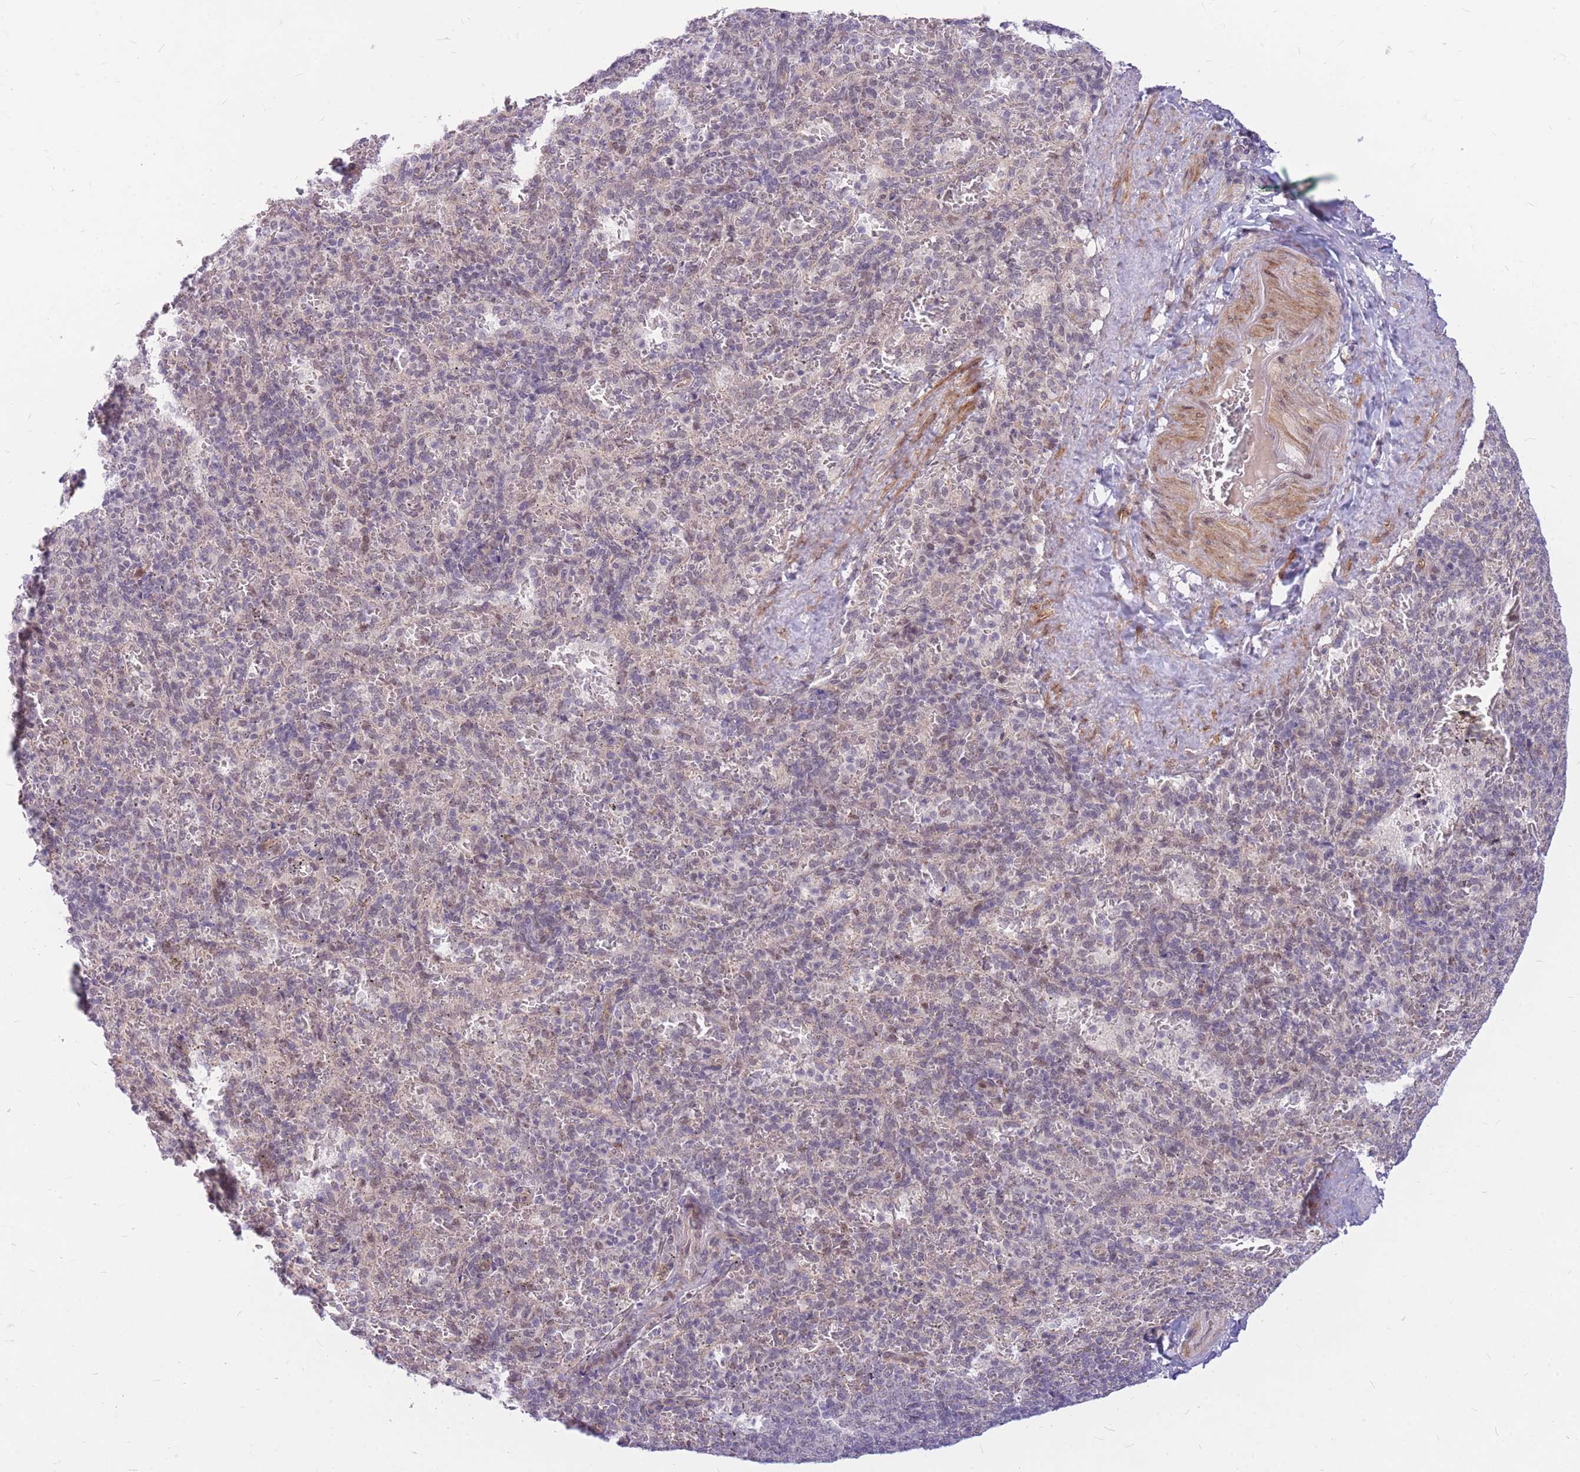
{"staining": {"intensity": "negative", "quantity": "none", "location": "none"}, "tissue": "spleen", "cell_type": "Cells in red pulp", "image_type": "normal", "snomed": [{"axis": "morphology", "description": "Normal tissue, NOS"}, {"axis": "topography", "description": "Spleen"}], "caption": "Photomicrograph shows no protein positivity in cells in red pulp of unremarkable spleen.", "gene": "ERCC2", "patient": {"sex": "female", "age": 21}}